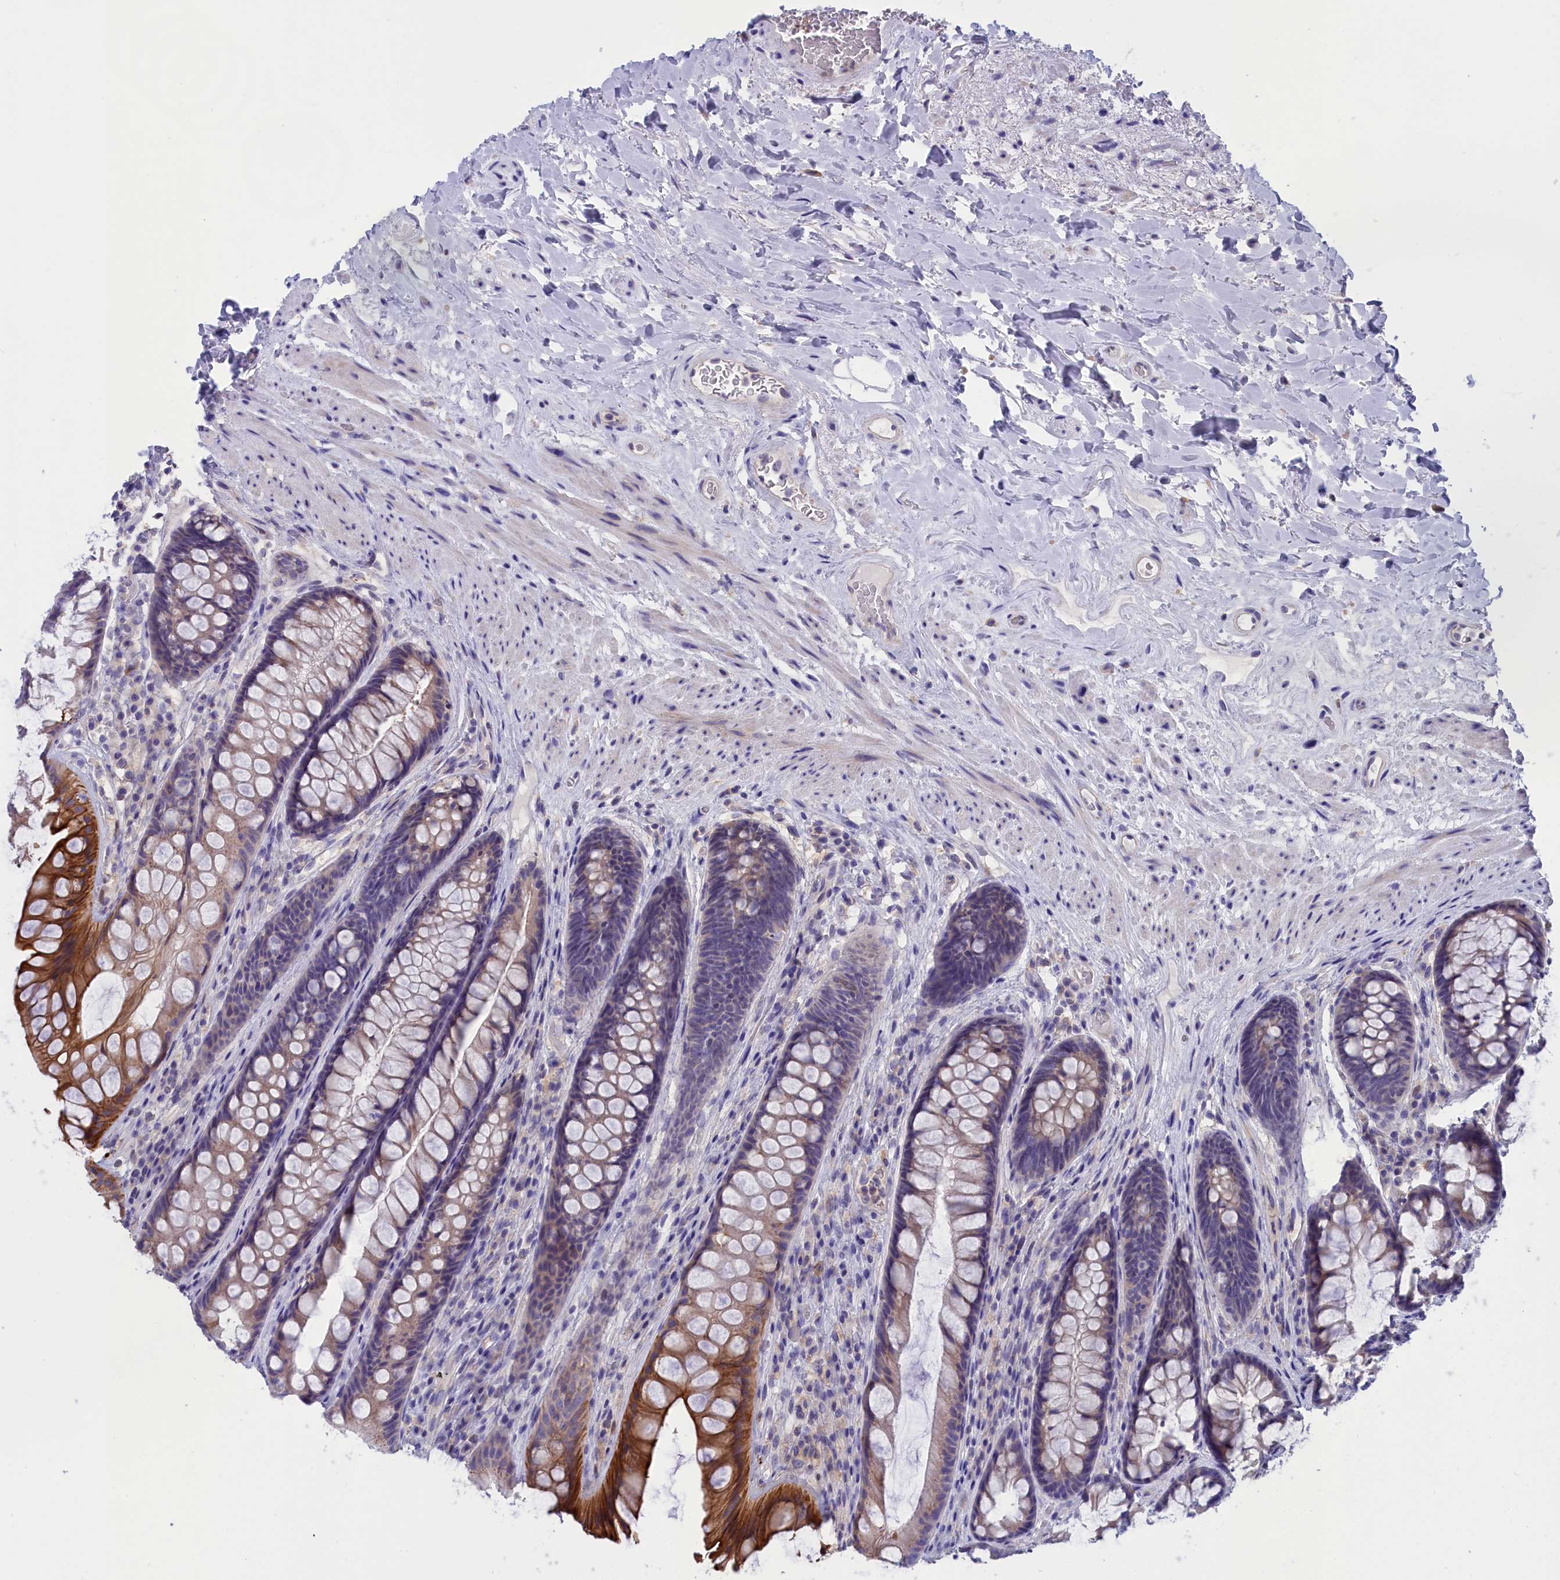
{"staining": {"intensity": "strong", "quantity": "25%-75%", "location": "cytoplasmic/membranous"}, "tissue": "rectum", "cell_type": "Glandular cells", "image_type": "normal", "snomed": [{"axis": "morphology", "description": "Normal tissue, NOS"}, {"axis": "topography", "description": "Rectum"}], "caption": "Protein expression analysis of unremarkable human rectum reveals strong cytoplasmic/membranous staining in approximately 25%-75% of glandular cells.", "gene": "VPS35L", "patient": {"sex": "male", "age": 74}}